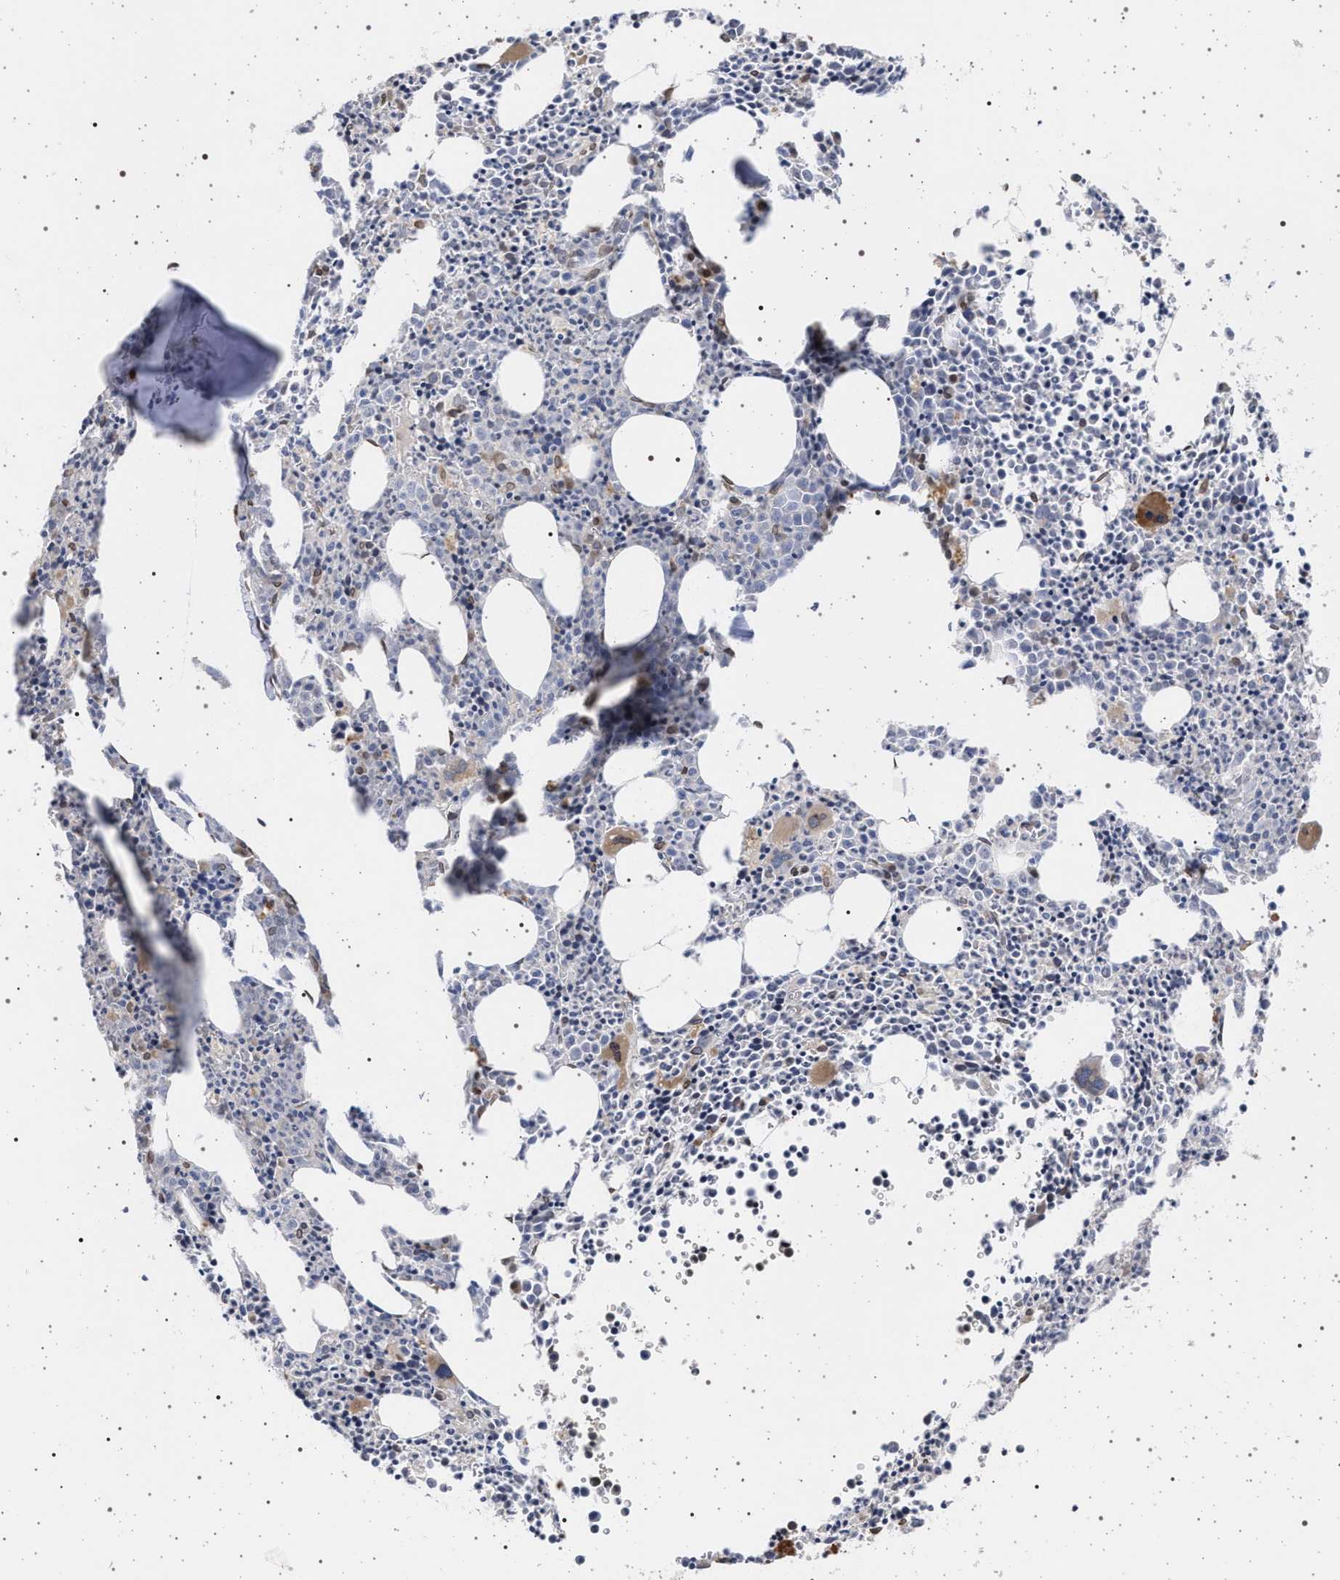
{"staining": {"intensity": "moderate", "quantity": "<25%", "location": "cytoplasmic/membranous,nuclear"}, "tissue": "bone marrow", "cell_type": "Hematopoietic cells", "image_type": "normal", "snomed": [{"axis": "morphology", "description": "Normal tissue, NOS"}, {"axis": "morphology", "description": "Inflammation, NOS"}, {"axis": "topography", "description": "Bone marrow"}], "caption": "Protein staining demonstrates moderate cytoplasmic/membranous,nuclear expression in about <25% of hematopoietic cells in benign bone marrow.", "gene": "ING2", "patient": {"sex": "male", "age": 31}}